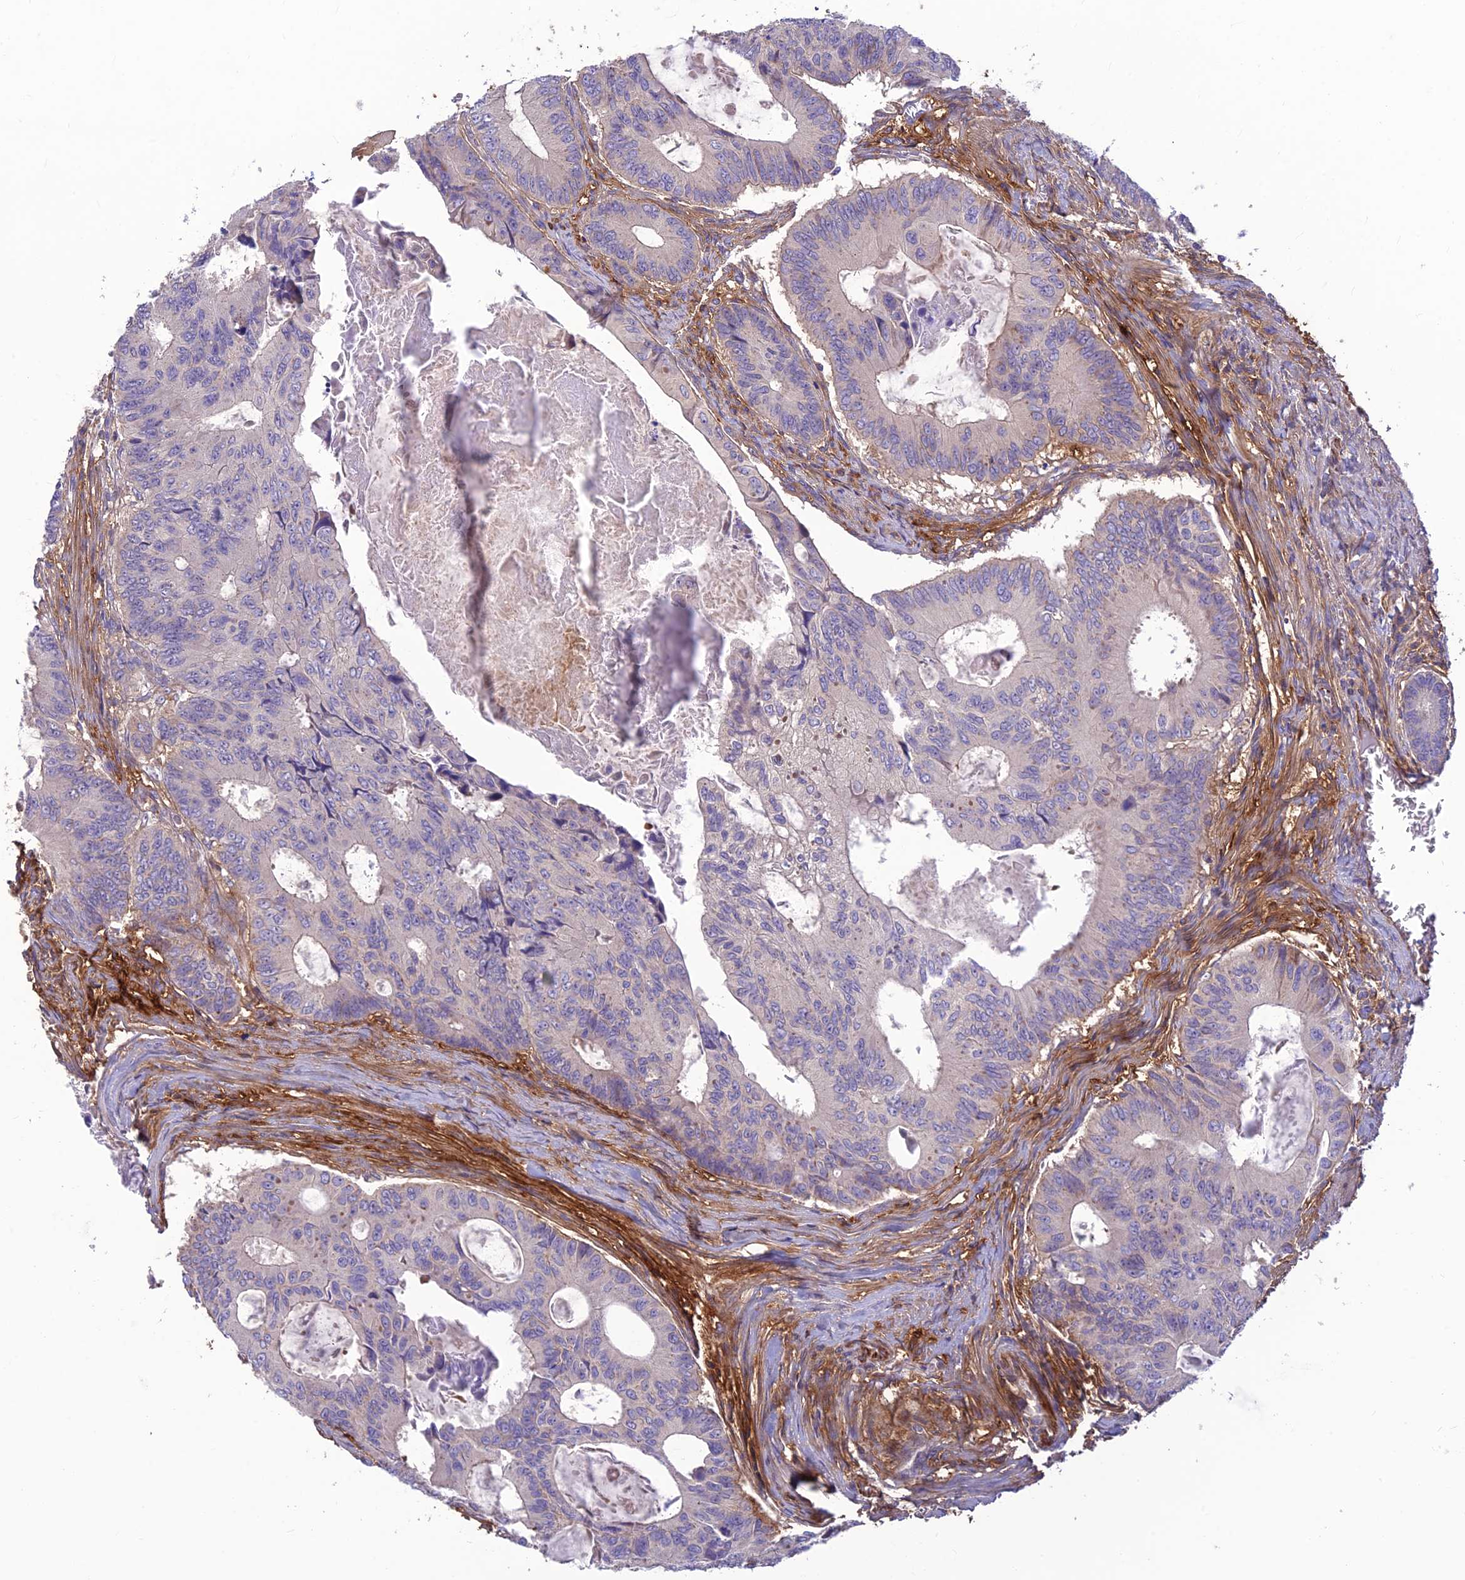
{"staining": {"intensity": "negative", "quantity": "none", "location": "none"}, "tissue": "colorectal cancer", "cell_type": "Tumor cells", "image_type": "cancer", "snomed": [{"axis": "morphology", "description": "Adenocarcinoma, NOS"}, {"axis": "topography", "description": "Colon"}], "caption": "High power microscopy histopathology image of an immunohistochemistry histopathology image of colorectal adenocarcinoma, revealing no significant staining in tumor cells.", "gene": "ST8SIA5", "patient": {"sex": "male", "age": 85}}